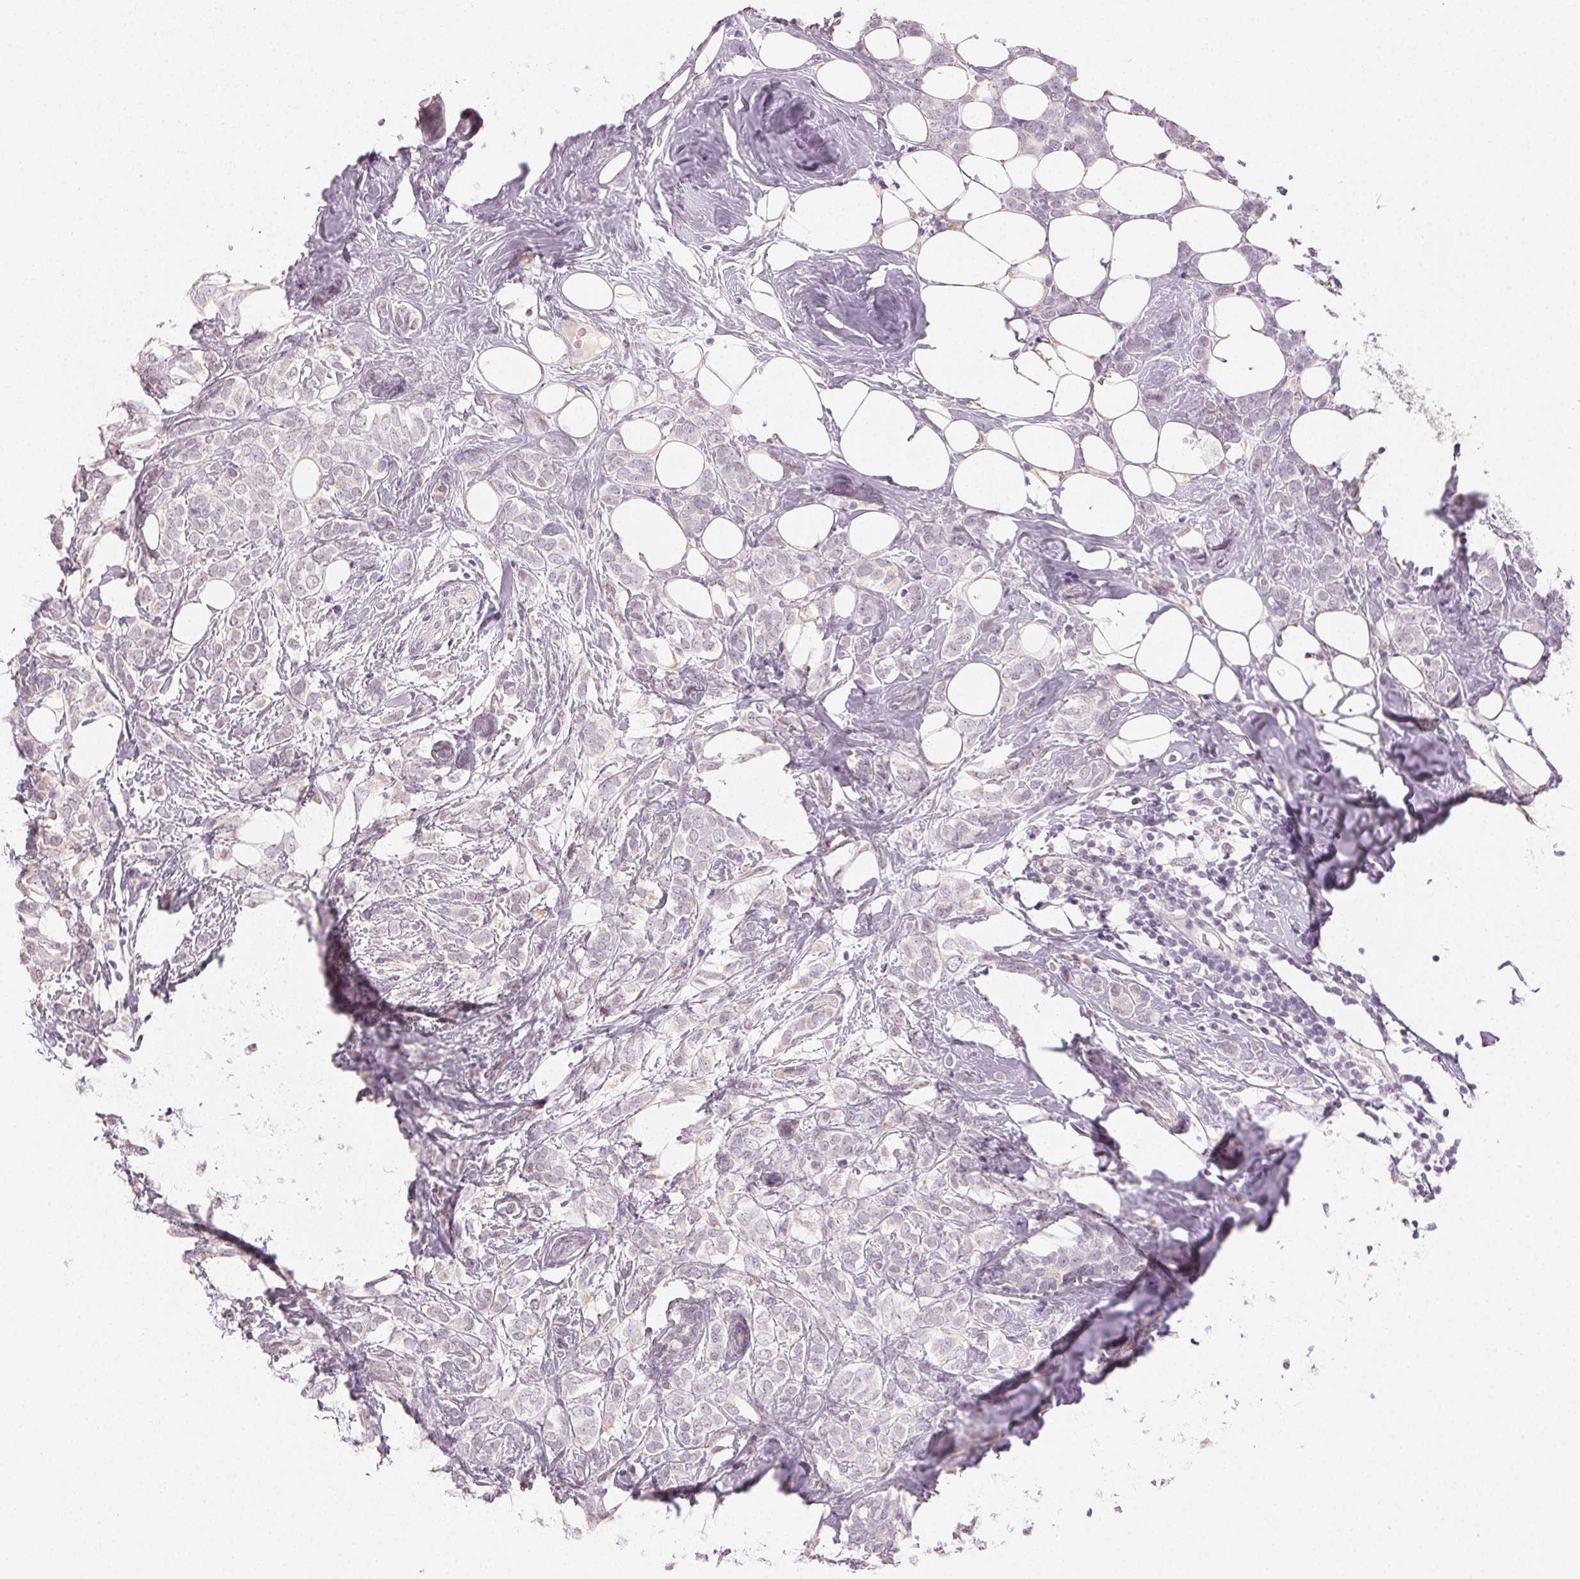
{"staining": {"intensity": "negative", "quantity": "none", "location": "none"}, "tissue": "breast cancer", "cell_type": "Tumor cells", "image_type": "cancer", "snomed": [{"axis": "morphology", "description": "Lobular carcinoma"}, {"axis": "topography", "description": "Breast"}], "caption": "Immunohistochemical staining of human breast cancer shows no significant staining in tumor cells. (Brightfield microscopy of DAB (3,3'-diaminobenzidine) immunohistochemistry (IHC) at high magnification).", "gene": "MAP1LC3A", "patient": {"sex": "female", "age": 49}}